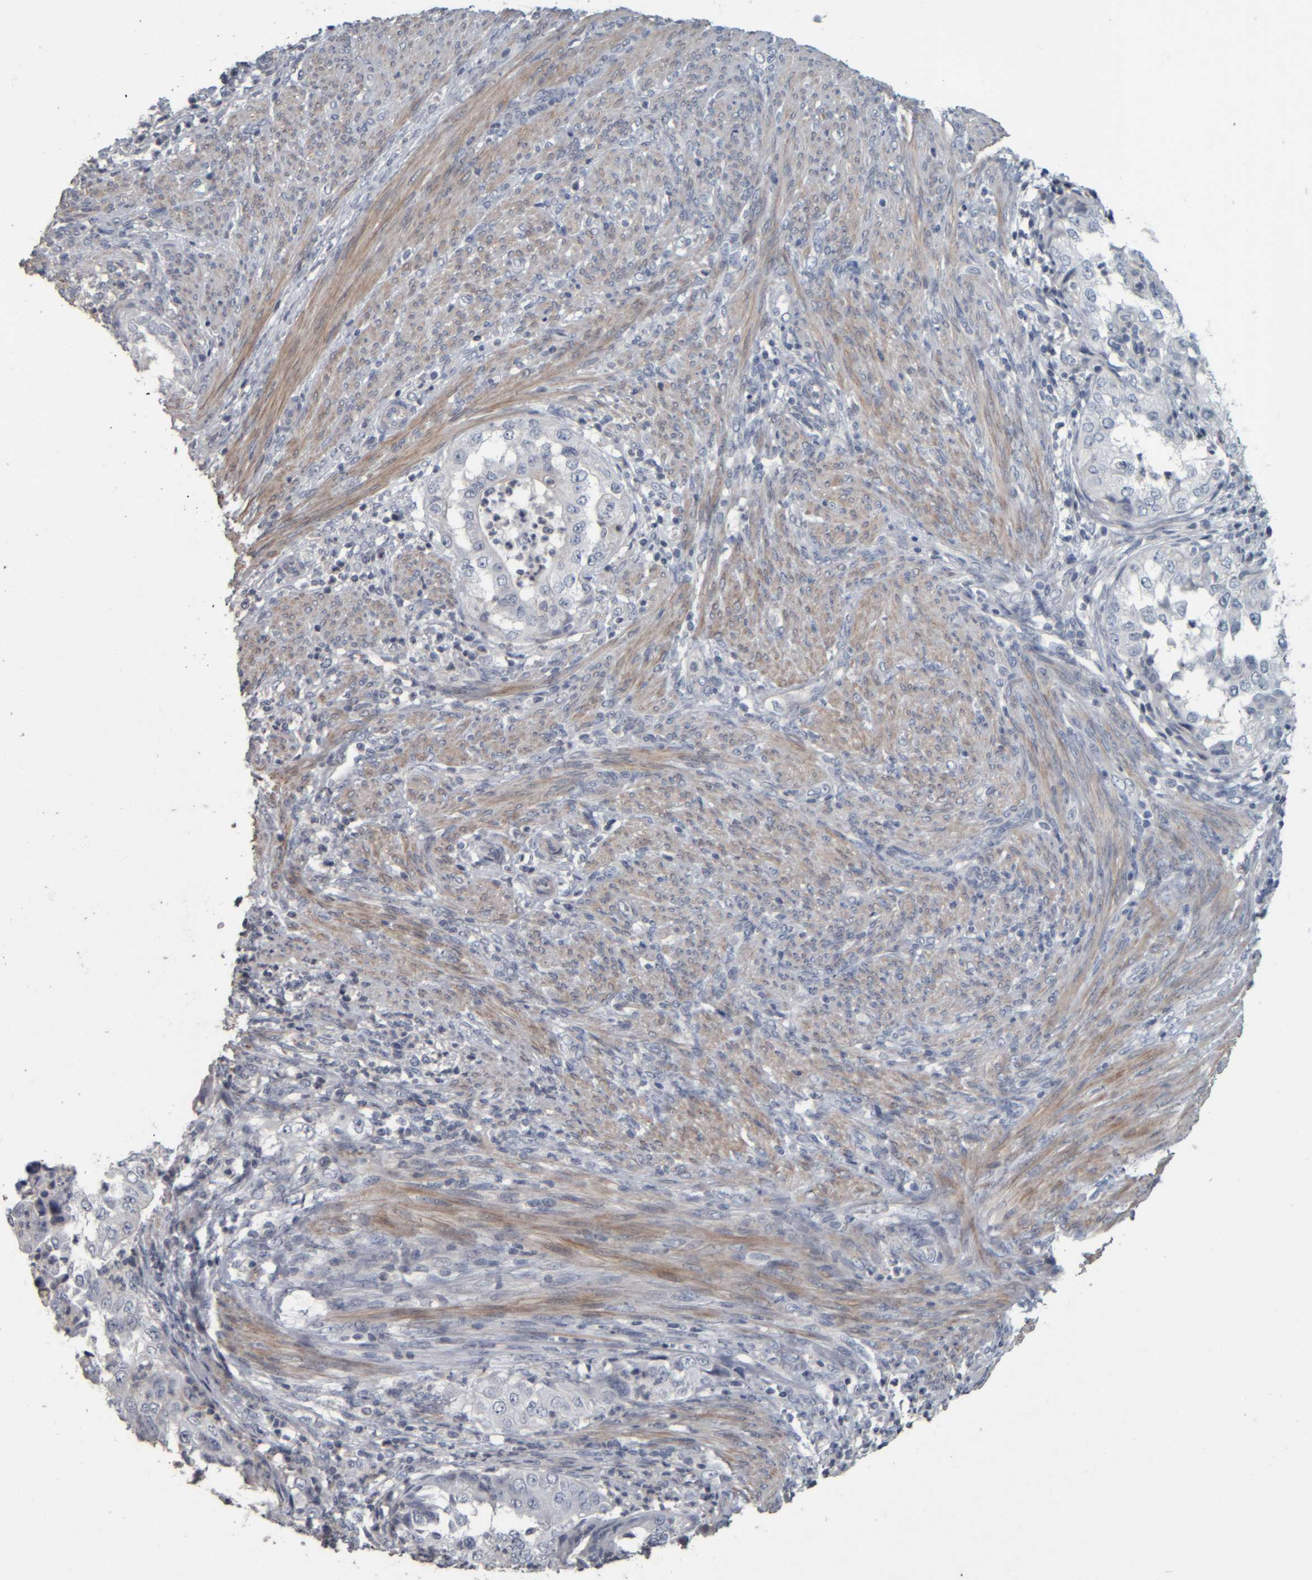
{"staining": {"intensity": "negative", "quantity": "none", "location": "none"}, "tissue": "endometrial cancer", "cell_type": "Tumor cells", "image_type": "cancer", "snomed": [{"axis": "morphology", "description": "Adenocarcinoma, NOS"}, {"axis": "topography", "description": "Endometrium"}], "caption": "Immunohistochemical staining of human adenocarcinoma (endometrial) displays no significant expression in tumor cells. (DAB IHC visualized using brightfield microscopy, high magnification).", "gene": "CAVIN4", "patient": {"sex": "female", "age": 85}}